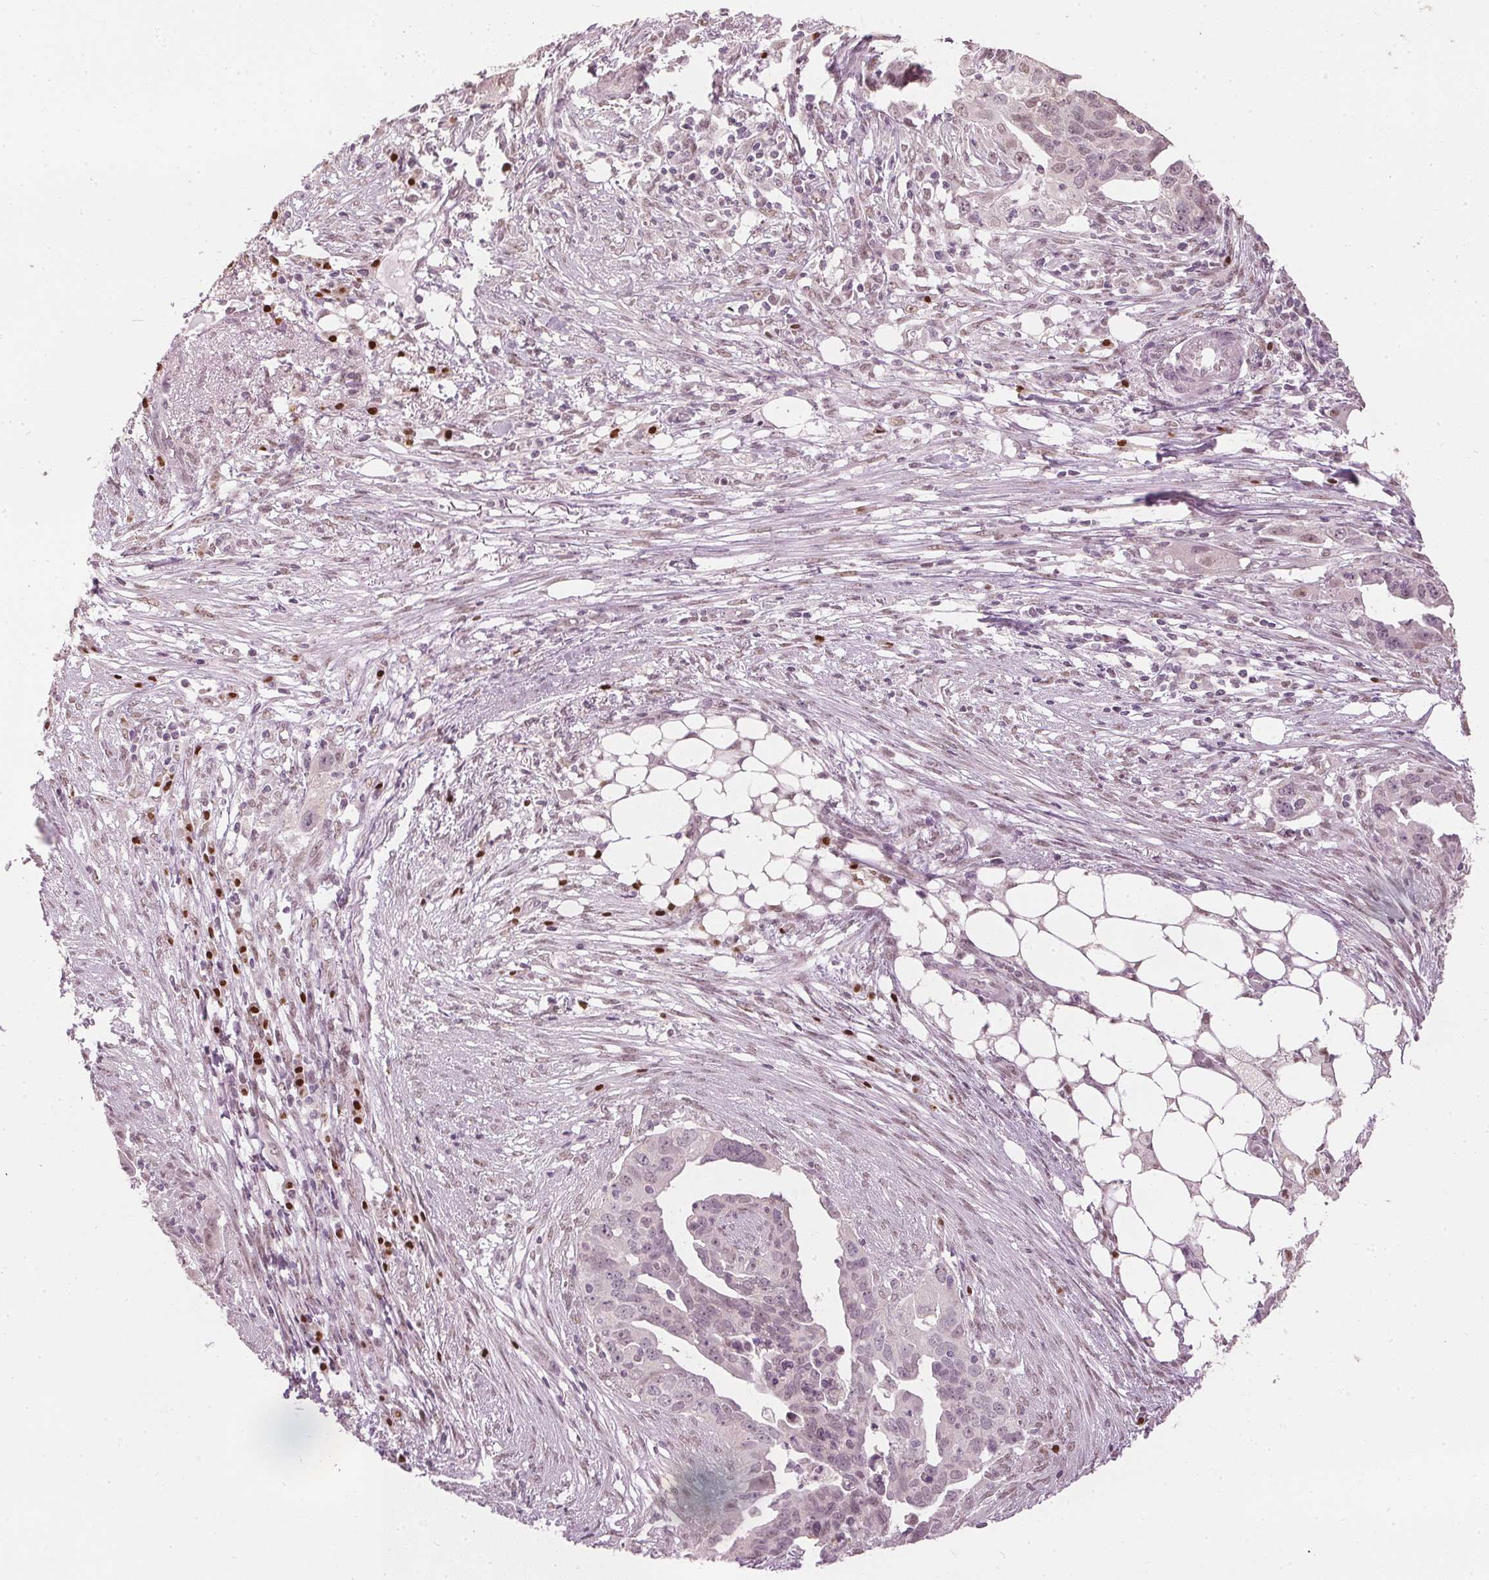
{"staining": {"intensity": "negative", "quantity": "none", "location": "none"}, "tissue": "ovarian cancer", "cell_type": "Tumor cells", "image_type": "cancer", "snomed": [{"axis": "morphology", "description": "Carcinoma, endometroid"}, {"axis": "morphology", "description": "Cystadenocarcinoma, serous, NOS"}, {"axis": "topography", "description": "Ovary"}], "caption": "Immunohistochemical staining of human ovarian cancer reveals no significant positivity in tumor cells.", "gene": "SLC39A3", "patient": {"sex": "female", "age": 45}}